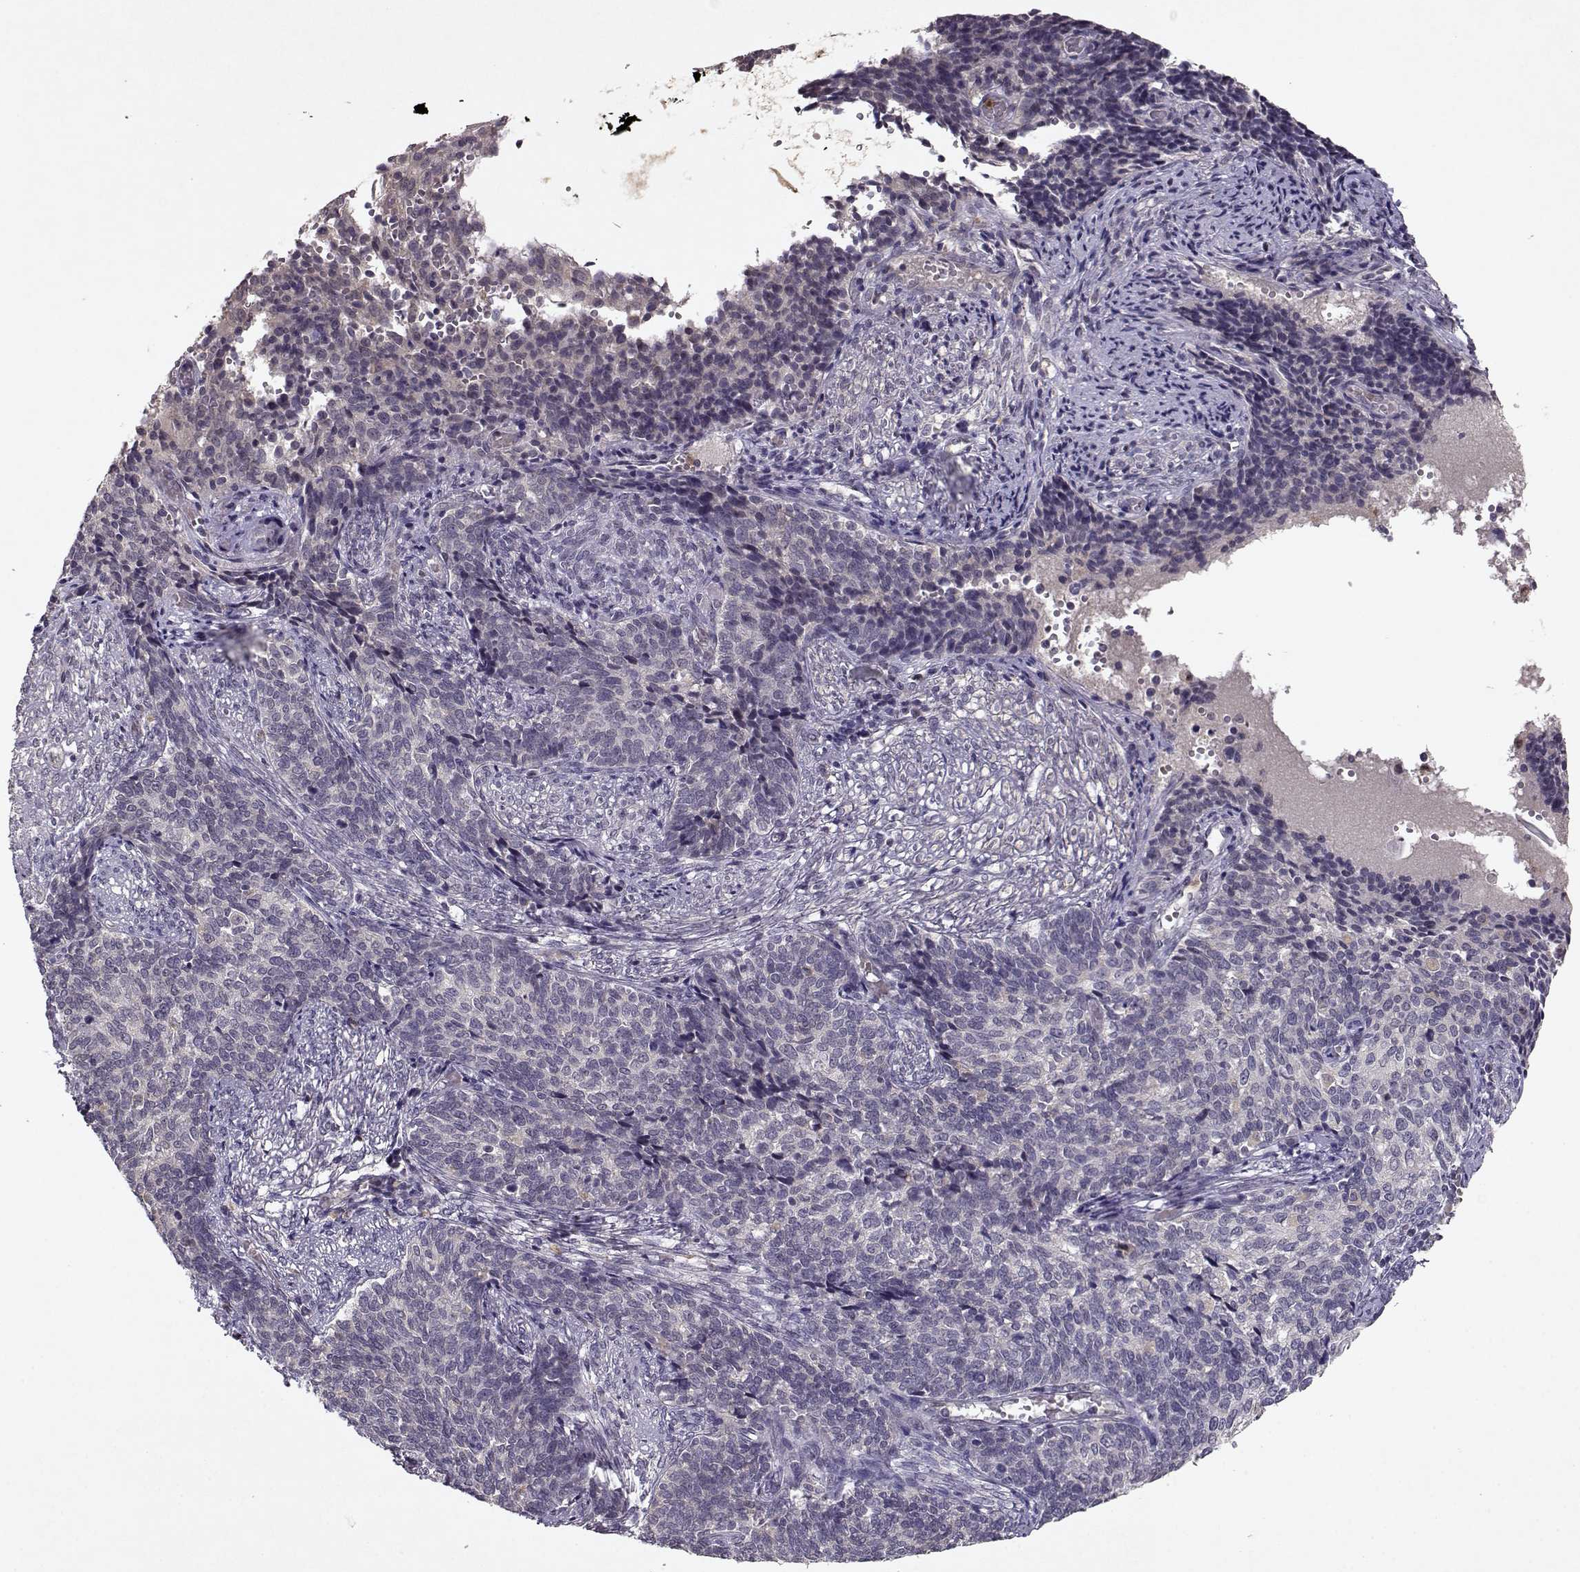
{"staining": {"intensity": "negative", "quantity": "none", "location": "none"}, "tissue": "cervical cancer", "cell_type": "Tumor cells", "image_type": "cancer", "snomed": [{"axis": "morphology", "description": "Squamous cell carcinoma, NOS"}, {"axis": "topography", "description": "Cervix"}], "caption": "Tumor cells show no significant expression in squamous cell carcinoma (cervical). (DAB IHC visualized using brightfield microscopy, high magnification).", "gene": "BMX", "patient": {"sex": "female", "age": 39}}